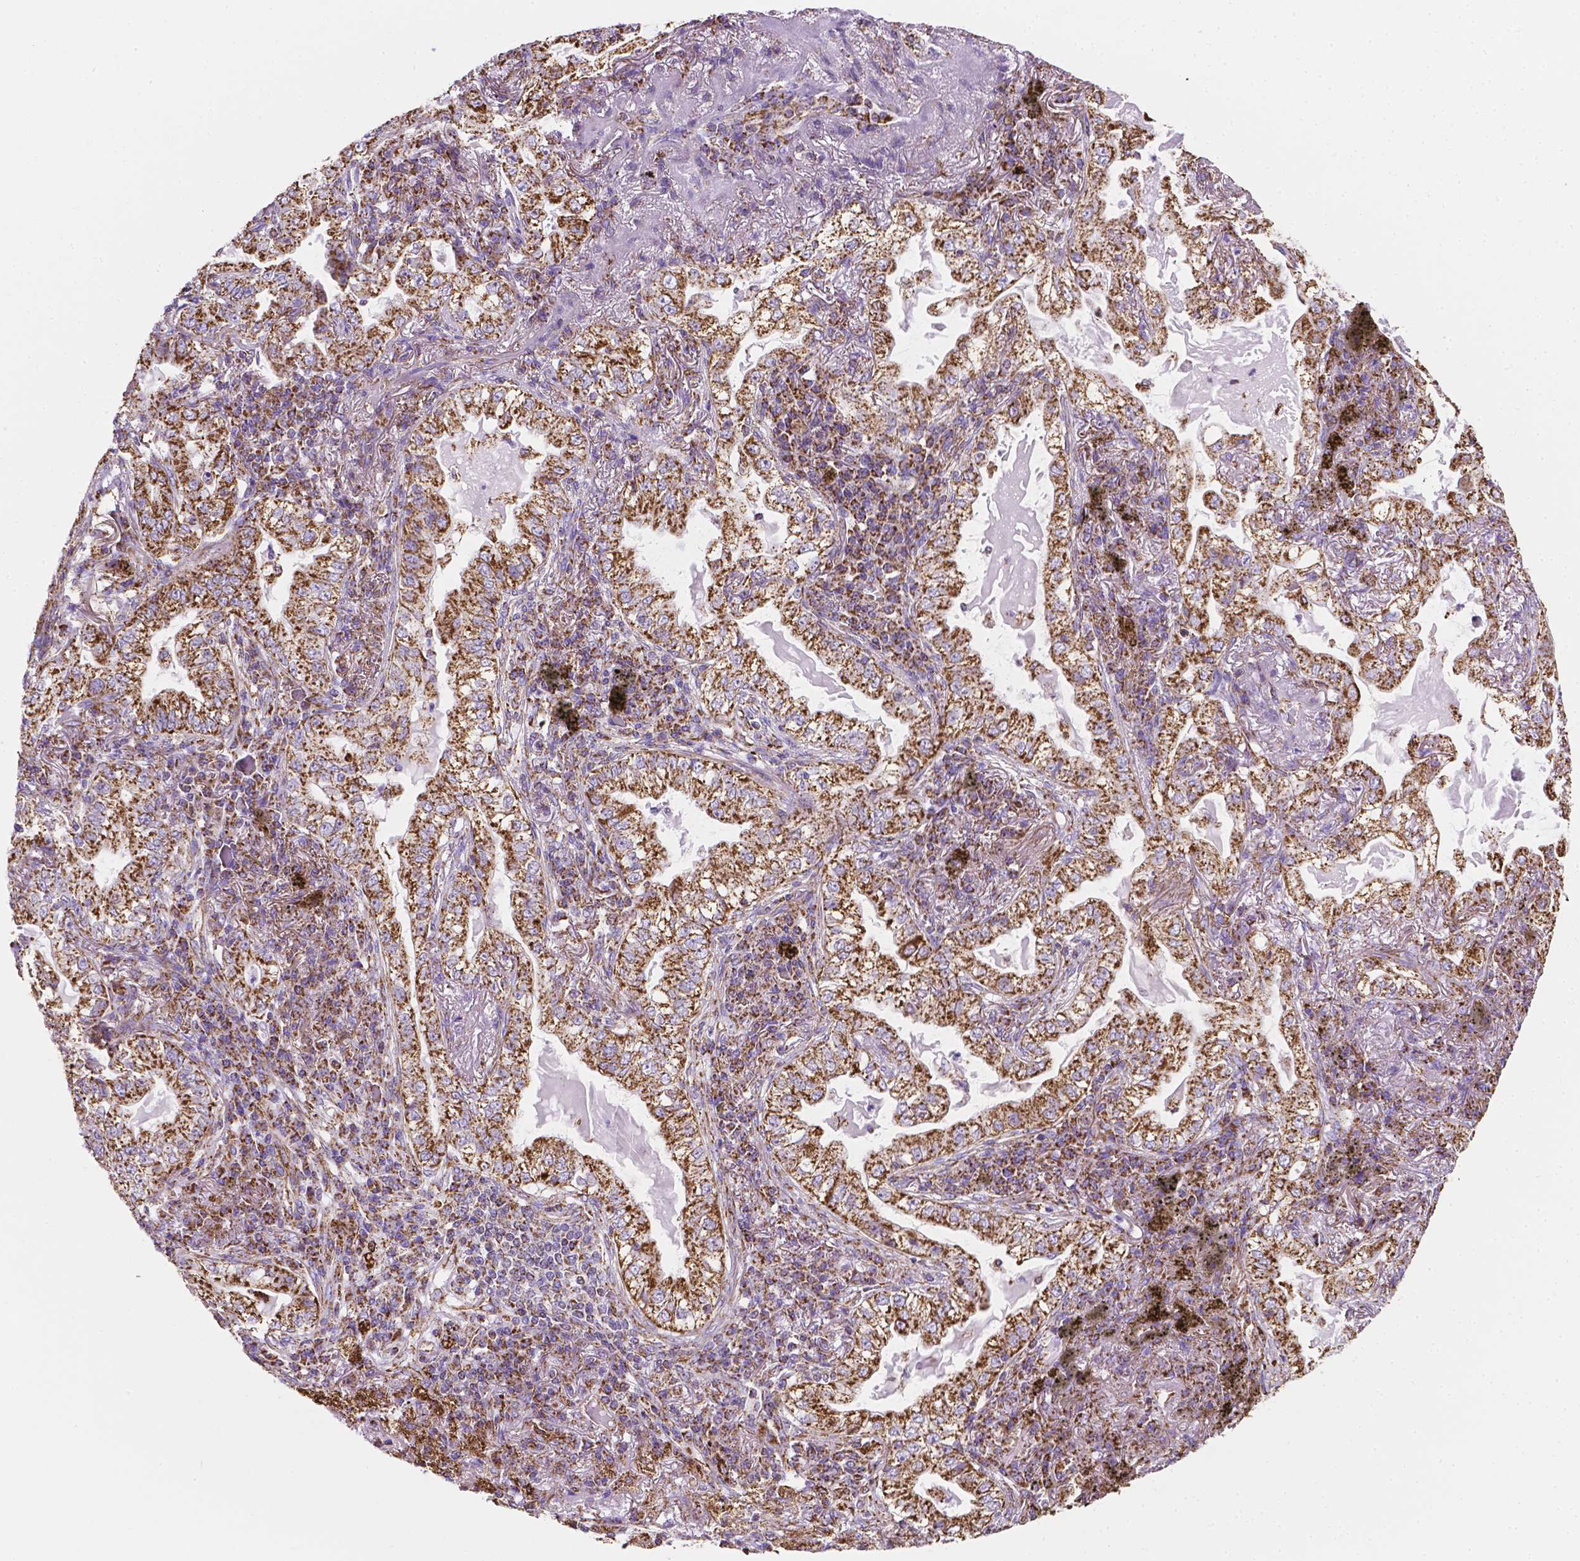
{"staining": {"intensity": "strong", "quantity": ">75%", "location": "cytoplasmic/membranous"}, "tissue": "lung cancer", "cell_type": "Tumor cells", "image_type": "cancer", "snomed": [{"axis": "morphology", "description": "Adenocarcinoma, NOS"}, {"axis": "topography", "description": "Lung"}], "caption": "Protein expression analysis of human lung cancer (adenocarcinoma) reveals strong cytoplasmic/membranous expression in about >75% of tumor cells.", "gene": "RMDN3", "patient": {"sex": "female", "age": 73}}